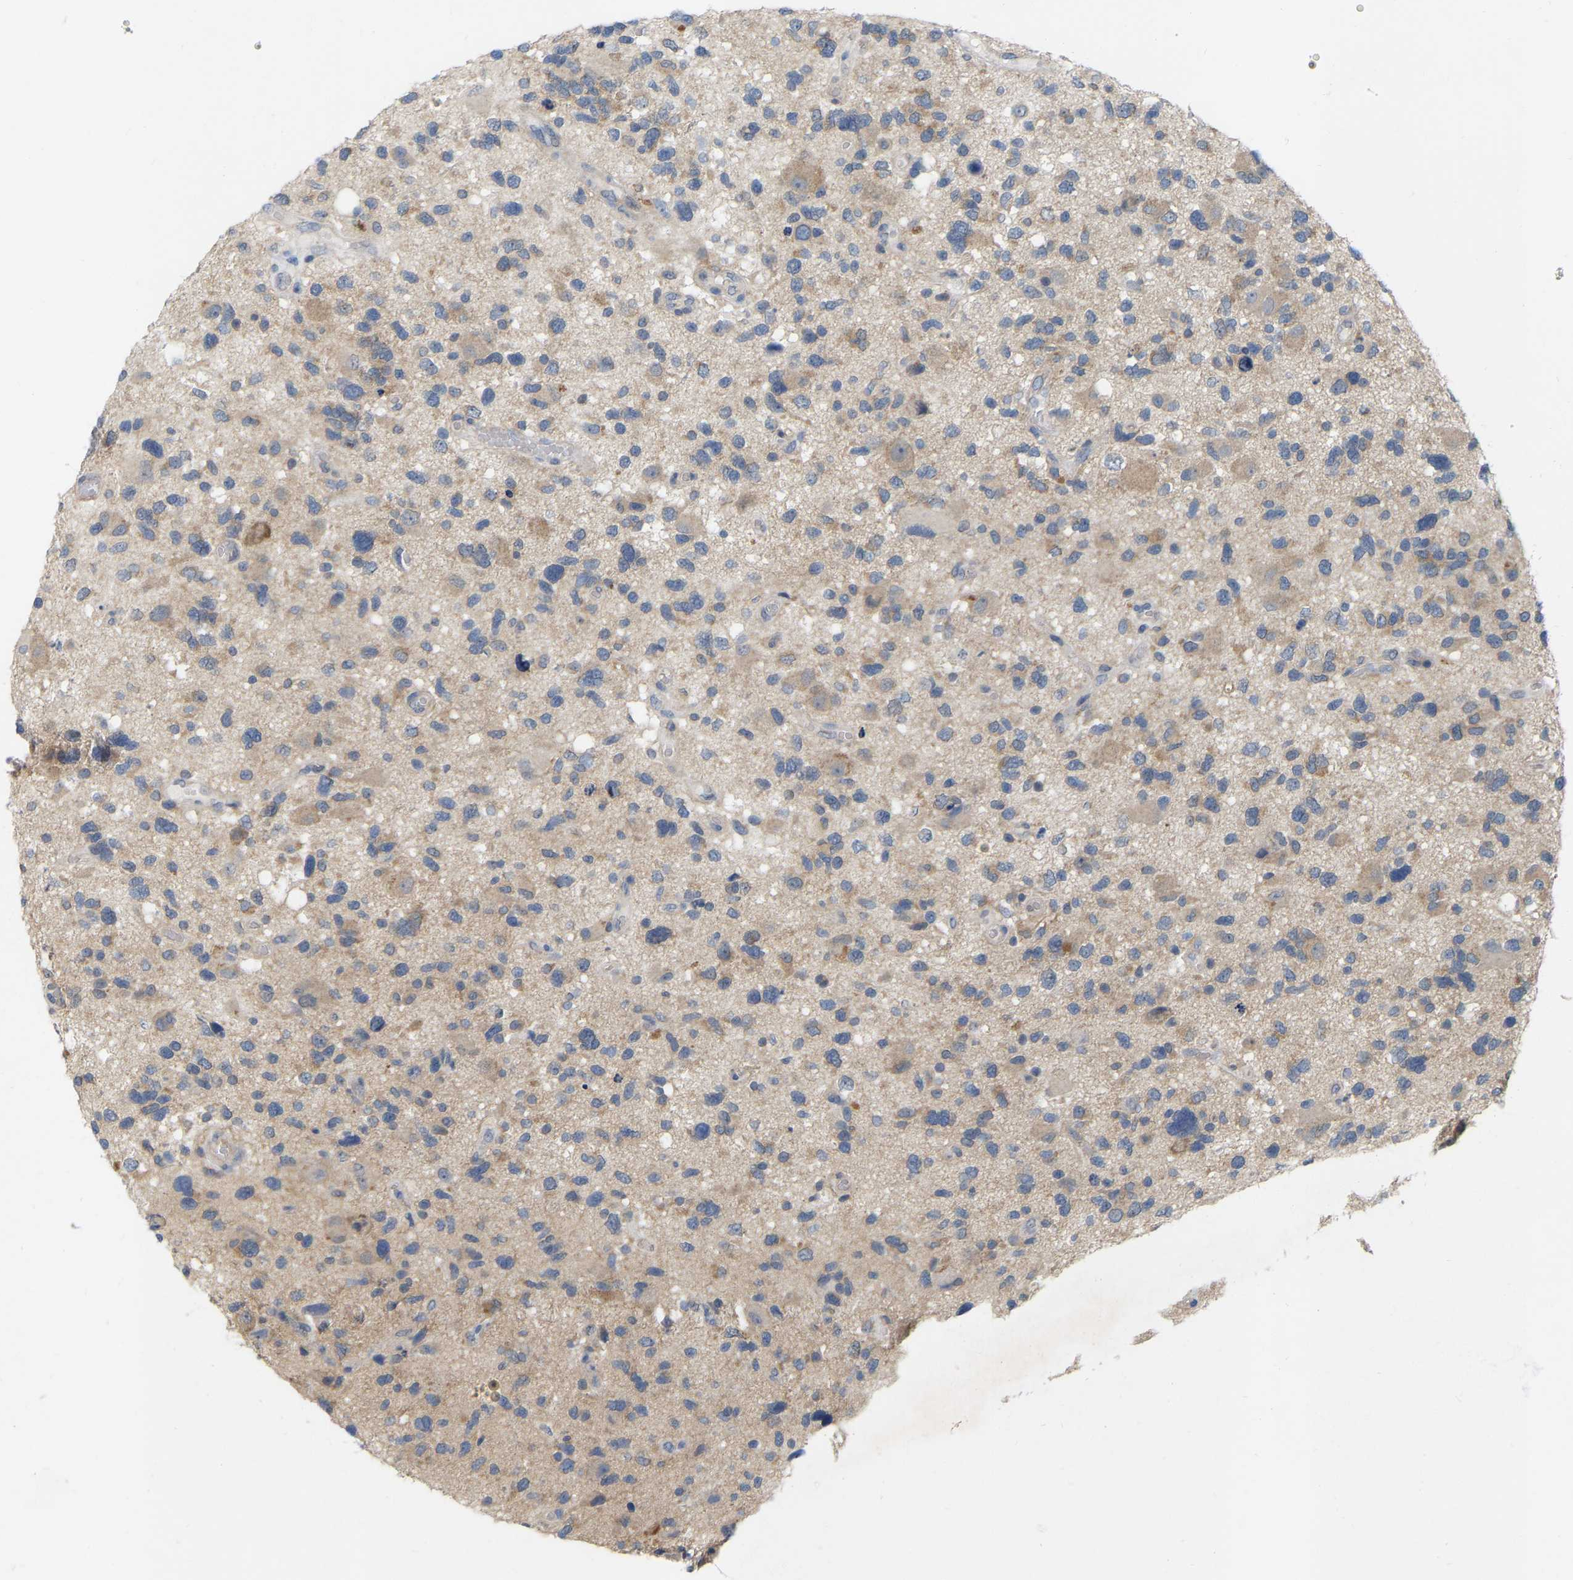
{"staining": {"intensity": "weak", "quantity": "25%-75%", "location": "cytoplasmic/membranous"}, "tissue": "glioma", "cell_type": "Tumor cells", "image_type": "cancer", "snomed": [{"axis": "morphology", "description": "Glioma, malignant, High grade"}, {"axis": "topography", "description": "Brain"}], "caption": "Tumor cells demonstrate low levels of weak cytoplasmic/membranous positivity in approximately 25%-75% of cells in human glioma.", "gene": "WIPI2", "patient": {"sex": "male", "age": 33}}